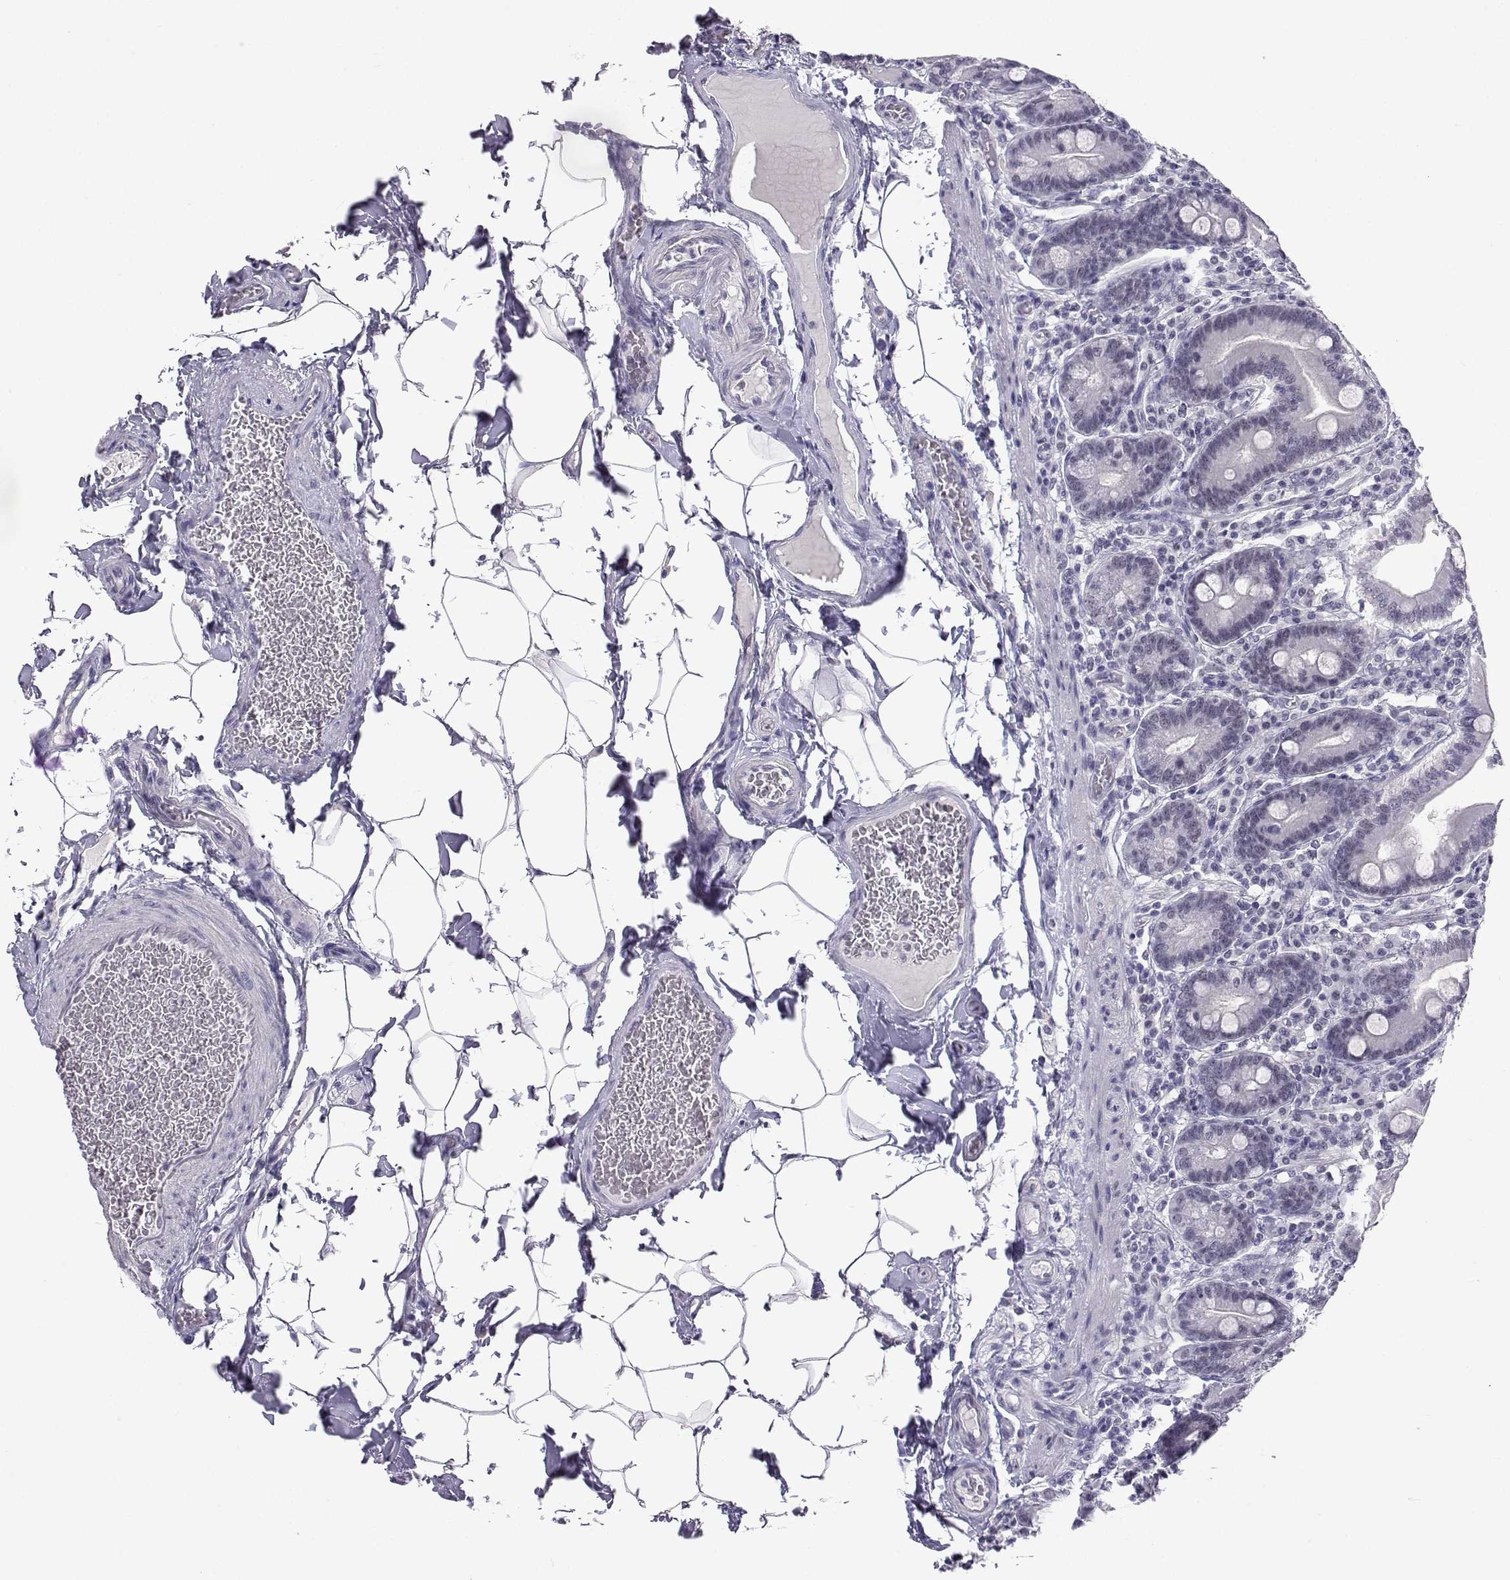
{"staining": {"intensity": "negative", "quantity": "none", "location": "none"}, "tissue": "small intestine", "cell_type": "Glandular cells", "image_type": "normal", "snomed": [{"axis": "morphology", "description": "Normal tissue, NOS"}, {"axis": "topography", "description": "Small intestine"}], "caption": "This is a photomicrograph of IHC staining of unremarkable small intestine, which shows no staining in glandular cells.", "gene": "MED26", "patient": {"sex": "male", "age": 37}}